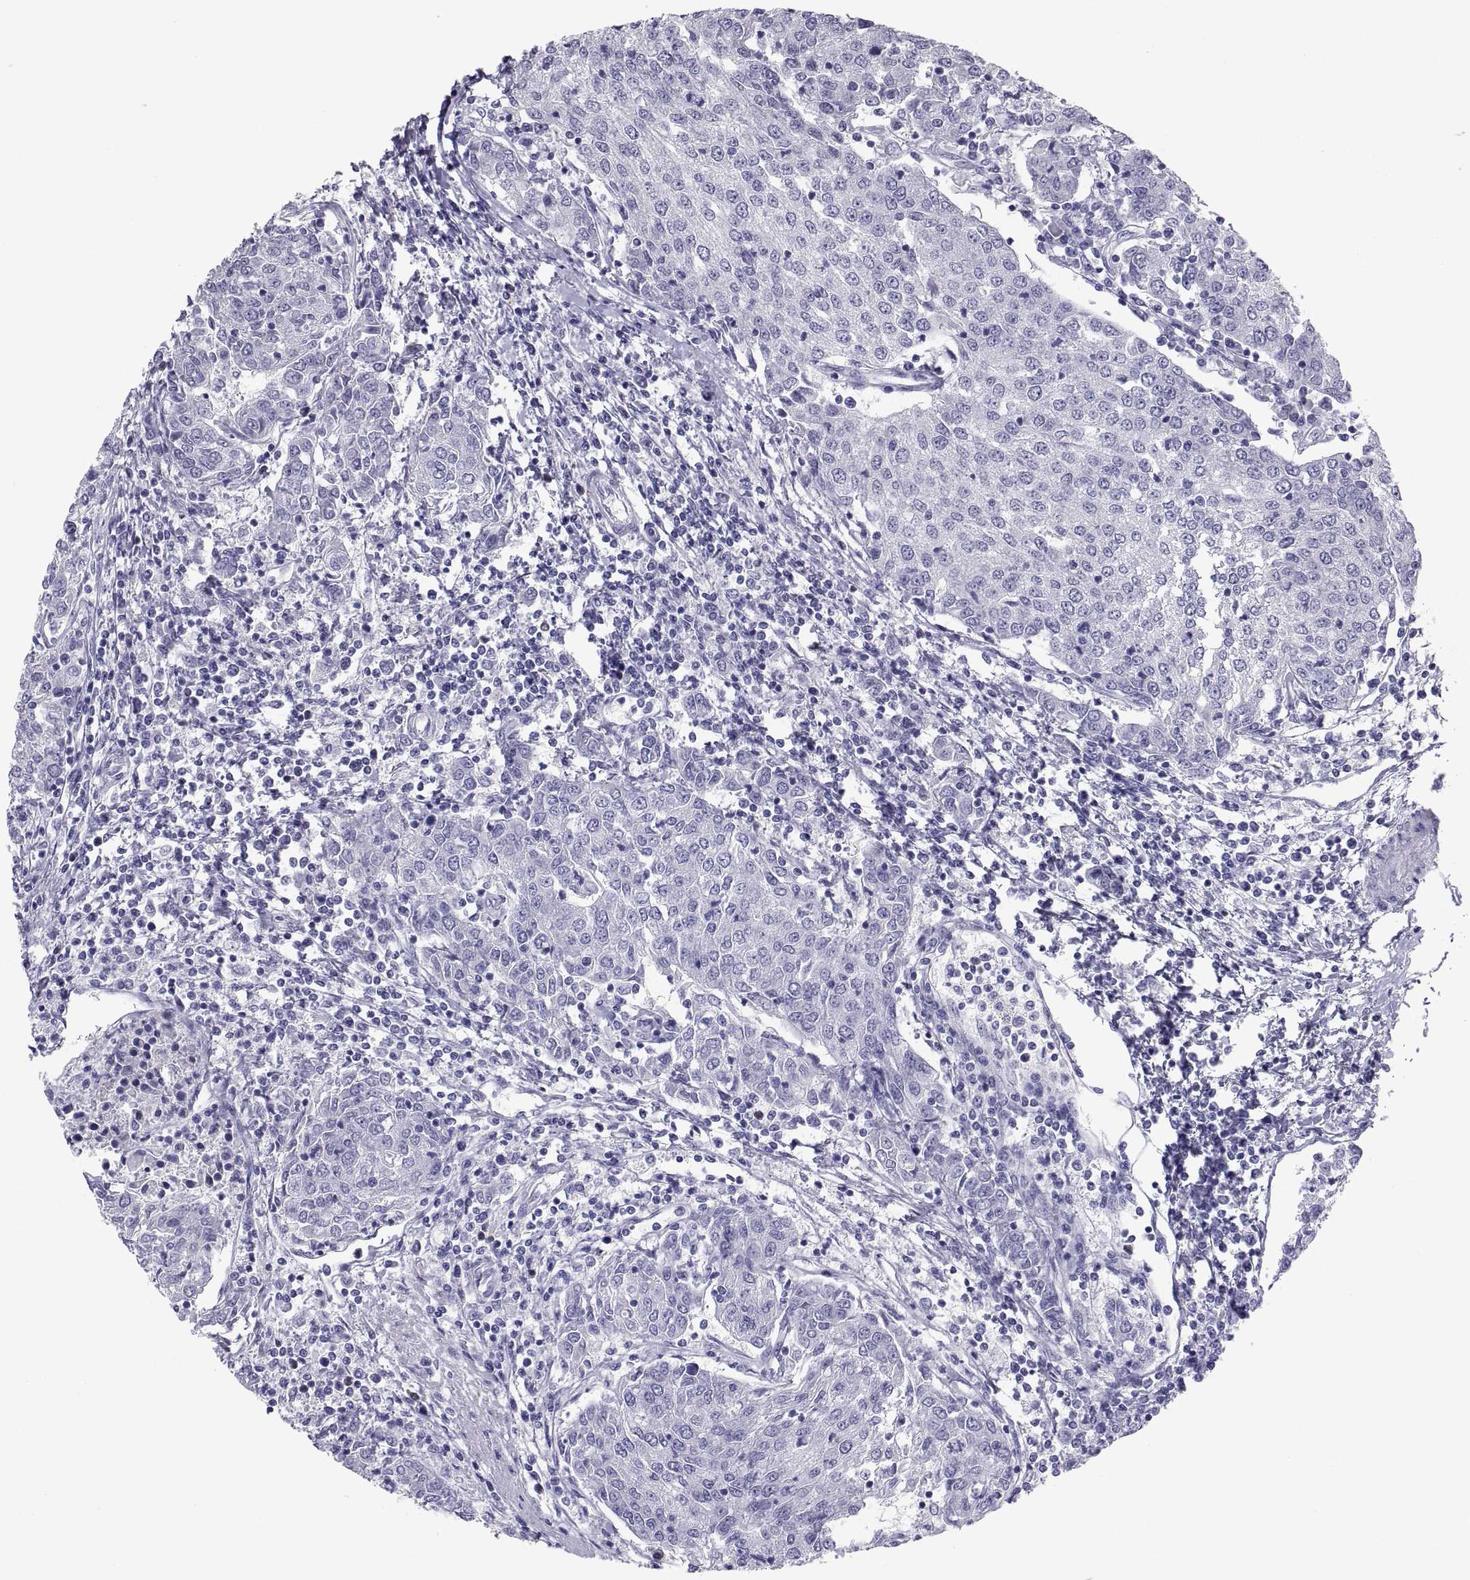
{"staining": {"intensity": "negative", "quantity": "none", "location": "none"}, "tissue": "urothelial cancer", "cell_type": "Tumor cells", "image_type": "cancer", "snomed": [{"axis": "morphology", "description": "Urothelial carcinoma, High grade"}, {"axis": "topography", "description": "Urinary bladder"}], "caption": "IHC of human urothelial carcinoma (high-grade) demonstrates no expression in tumor cells.", "gene": "FAM170A", "patient": {"sex": "female", "age": 85}}